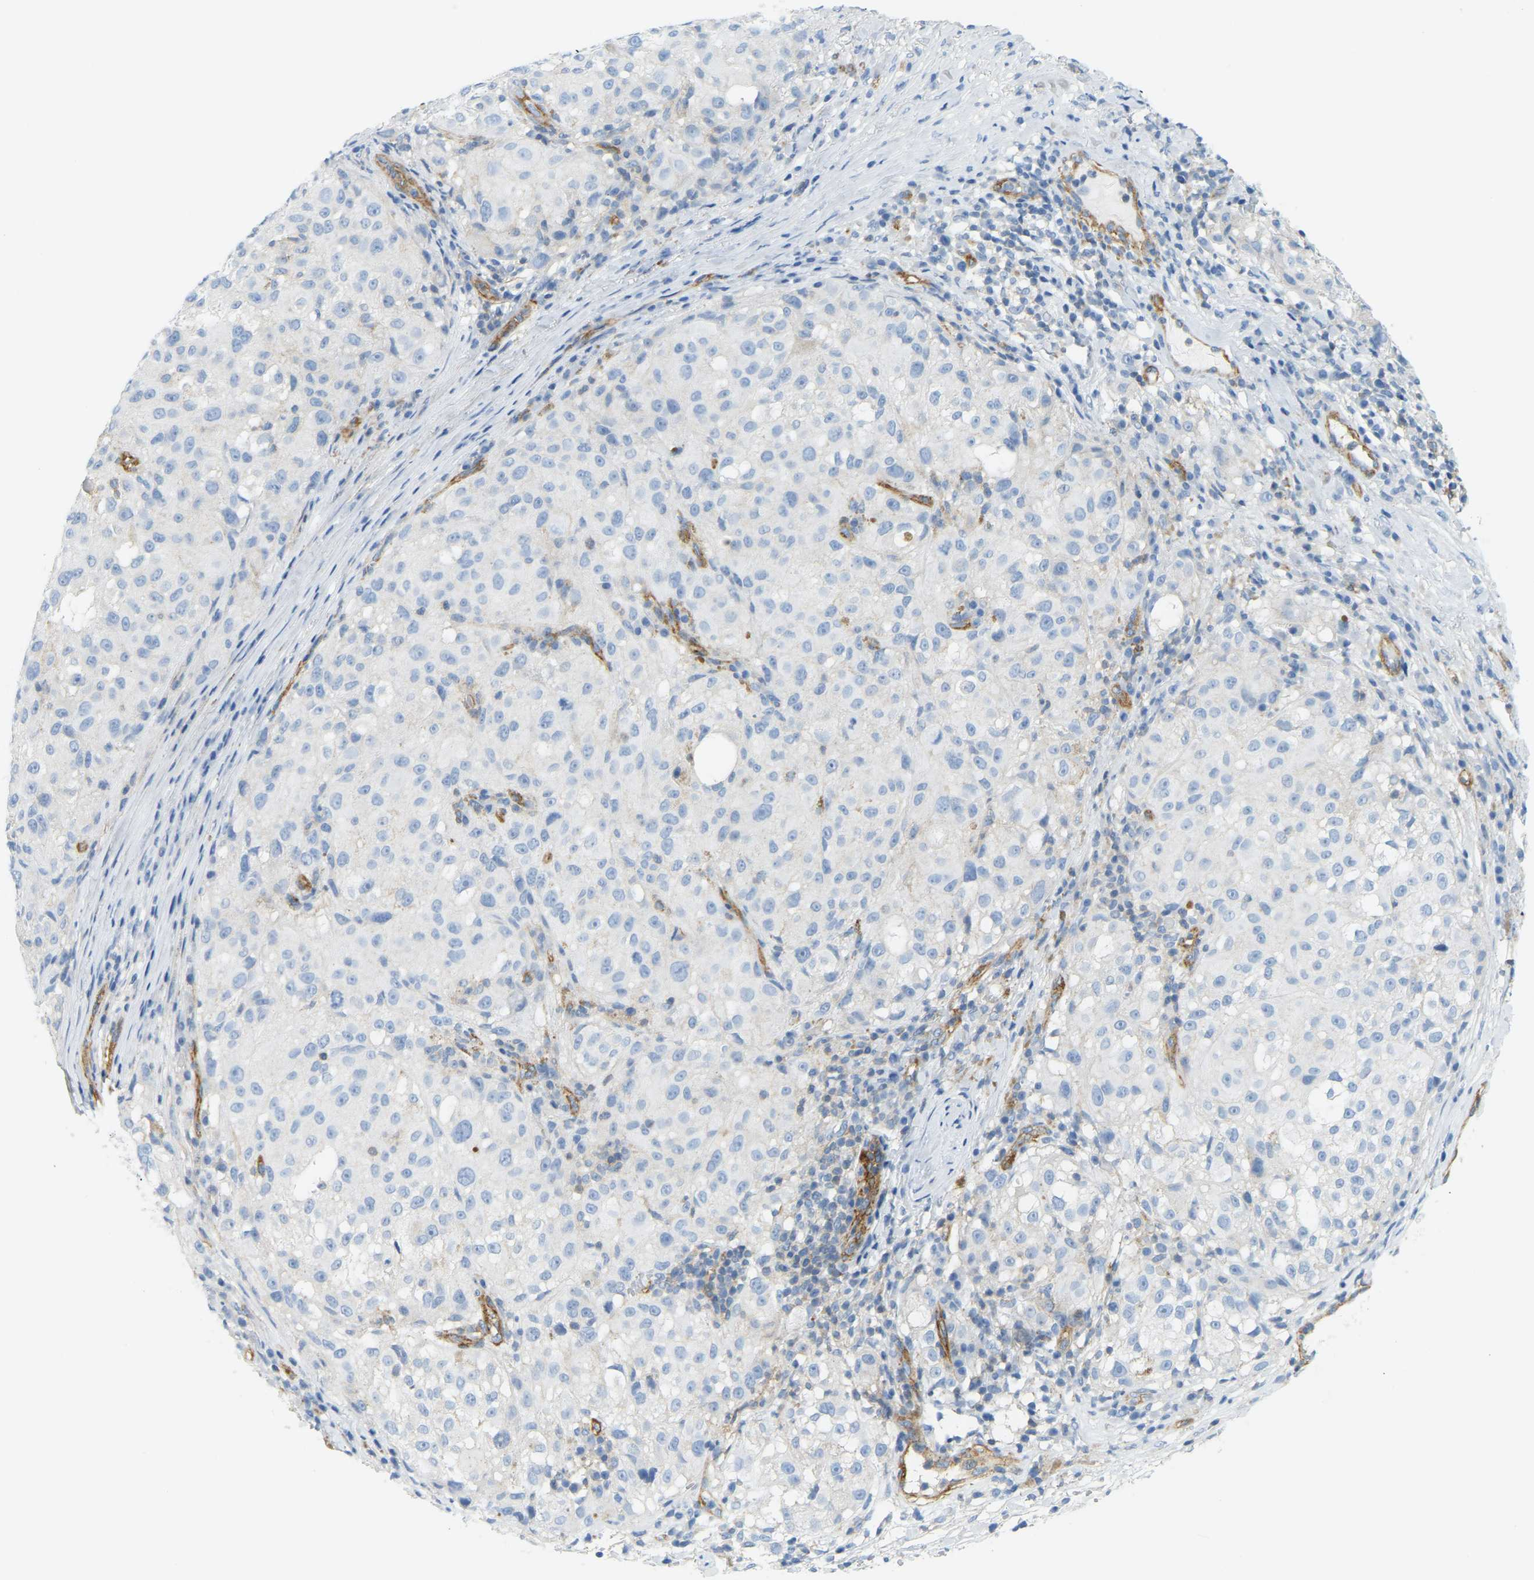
{"staining": {"intensity": "negative", "quantity": "none", "location": "none"}, "tissue": "melanoma", "cell_type": "Tumor cells", "image_type": "cancer", "snomed": [{"axis": "morphology", "description": "Necrosis, NOS"}, {"axis": "morphology", "description": "Malignant melanoma, NOS"}, {"axis": "topography", "description": "Skin"}], "caption": "Photomicrograph shows no protein staining in tumor cells of malignant melanoma tissue. (IHC, brightfield microscopy, high magnification).", "gene": "MYL3", "patient": {"sex": "female", "age": 87}}